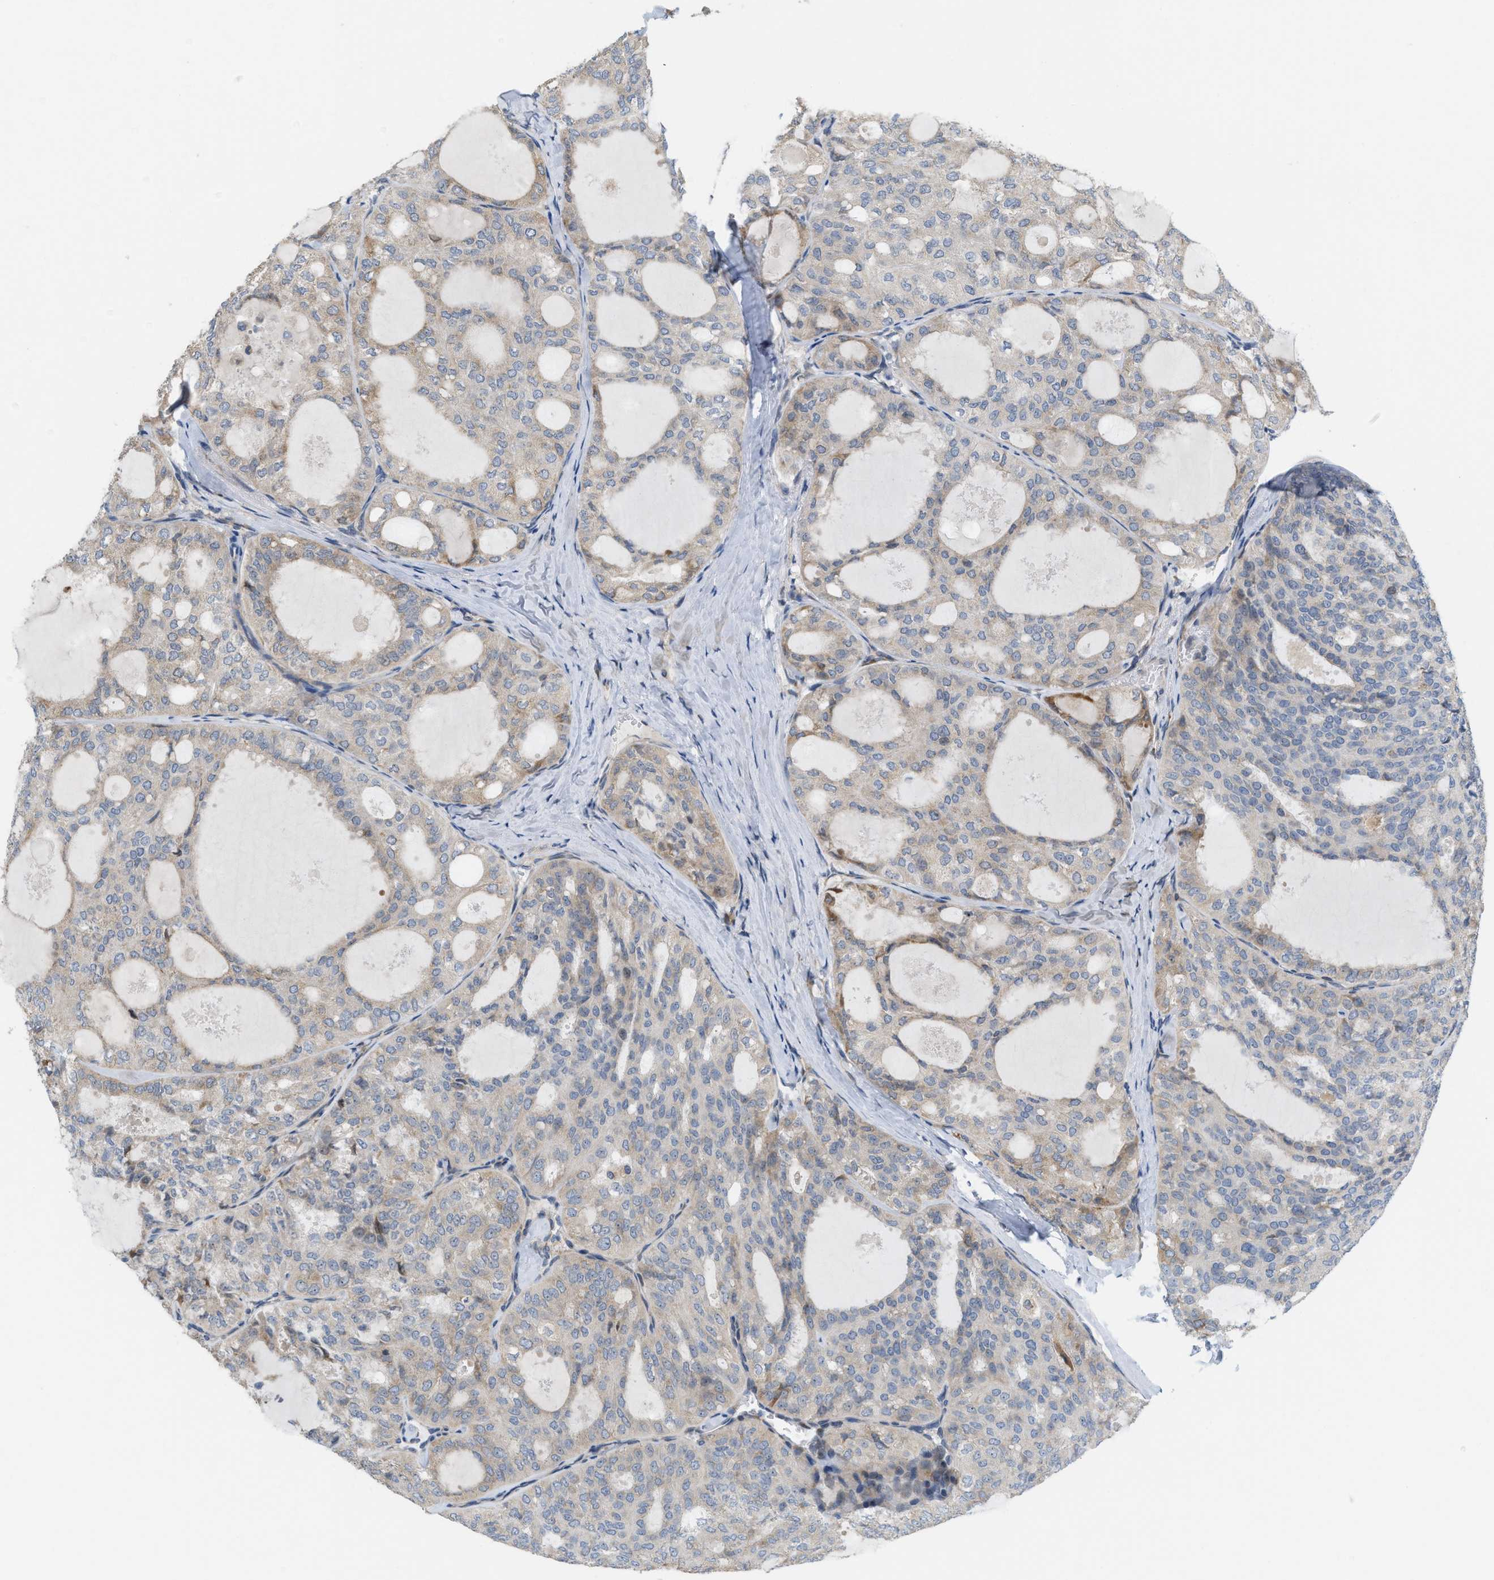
{"staining": {"intensity": "weak", "quantity": ">75%", "location": "cytoplasmic/membranous"}, "tissue": "thyroid cancer", "cell_type": "Tumor cells", "image_type": "cancer", "snomed": [{"axis": "morphology", "description": "Follicular adenoma carcinoma, NOS"}, {"axis": "topography", "description": "Thyroid gland"}], "caption": "Human thyroid cancer (follicular adenoma carcinoma) stained with a protein marker displays weak staining in tumor cells.", "gene": "DIPK1A", "patient": {"sex": "male", "age": 75}}